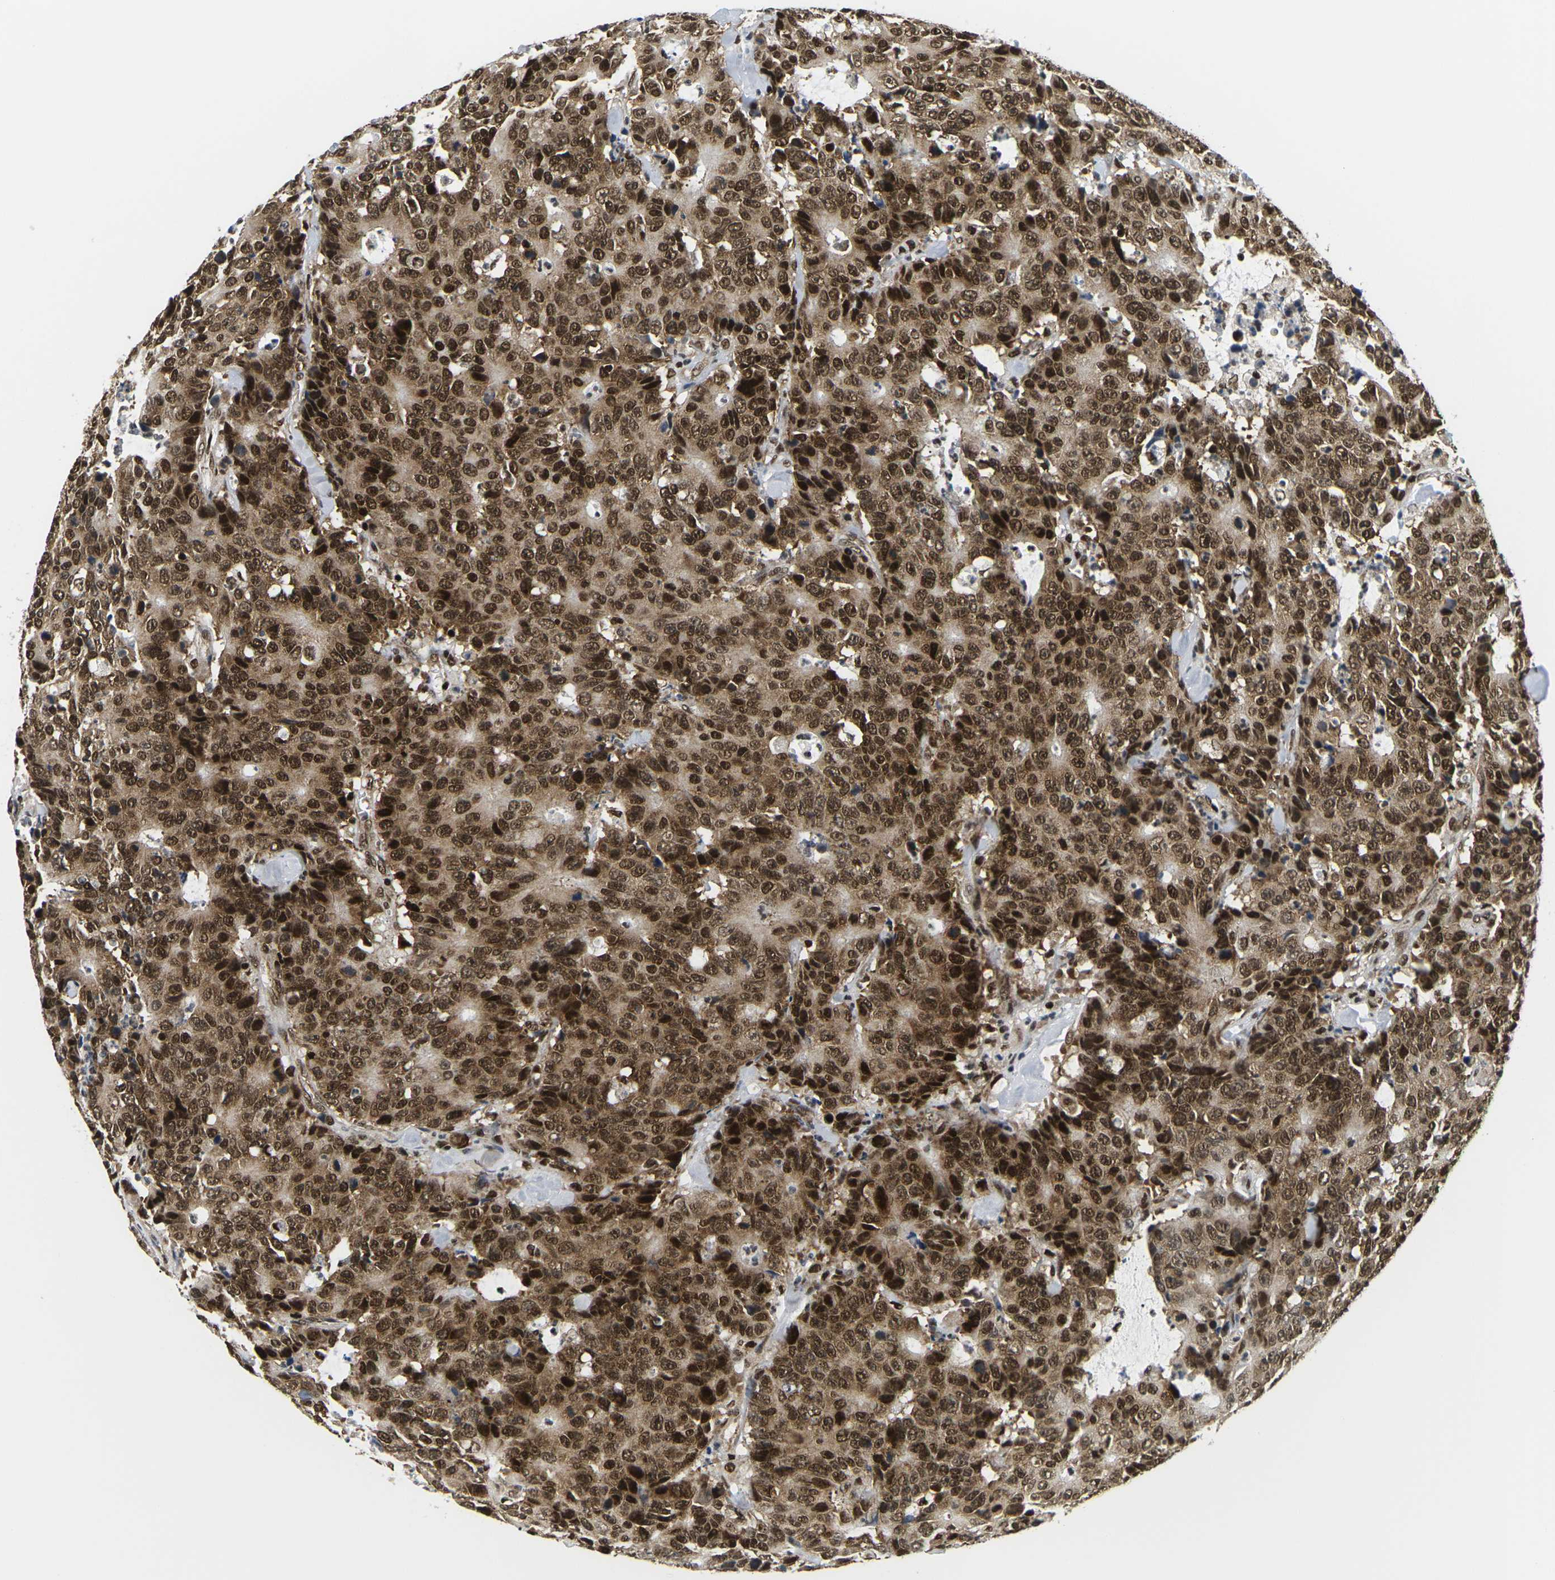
{"staining": {"intensity": "strong", "quantity": ">75%", "location": "cytoplasmic/membranous,nuclear"}, "tissue": "colorectal cancer", "cell_type": "Tumor cells", "image_type": "cancer", "snomed": [{"axis": "morphology", "description": "Adenocarcinoma, NOS"}, {"axis": "topography", "description": "Colon"}], "caption": "A high amount of strong cytoplasmic/membranous and nuclear staining is seen in approximately >75% of tumor cells in colorectal adenocarcinoma tissue.", "gene": "CELF1", "patient": {"sex": "female", "age": 86}}